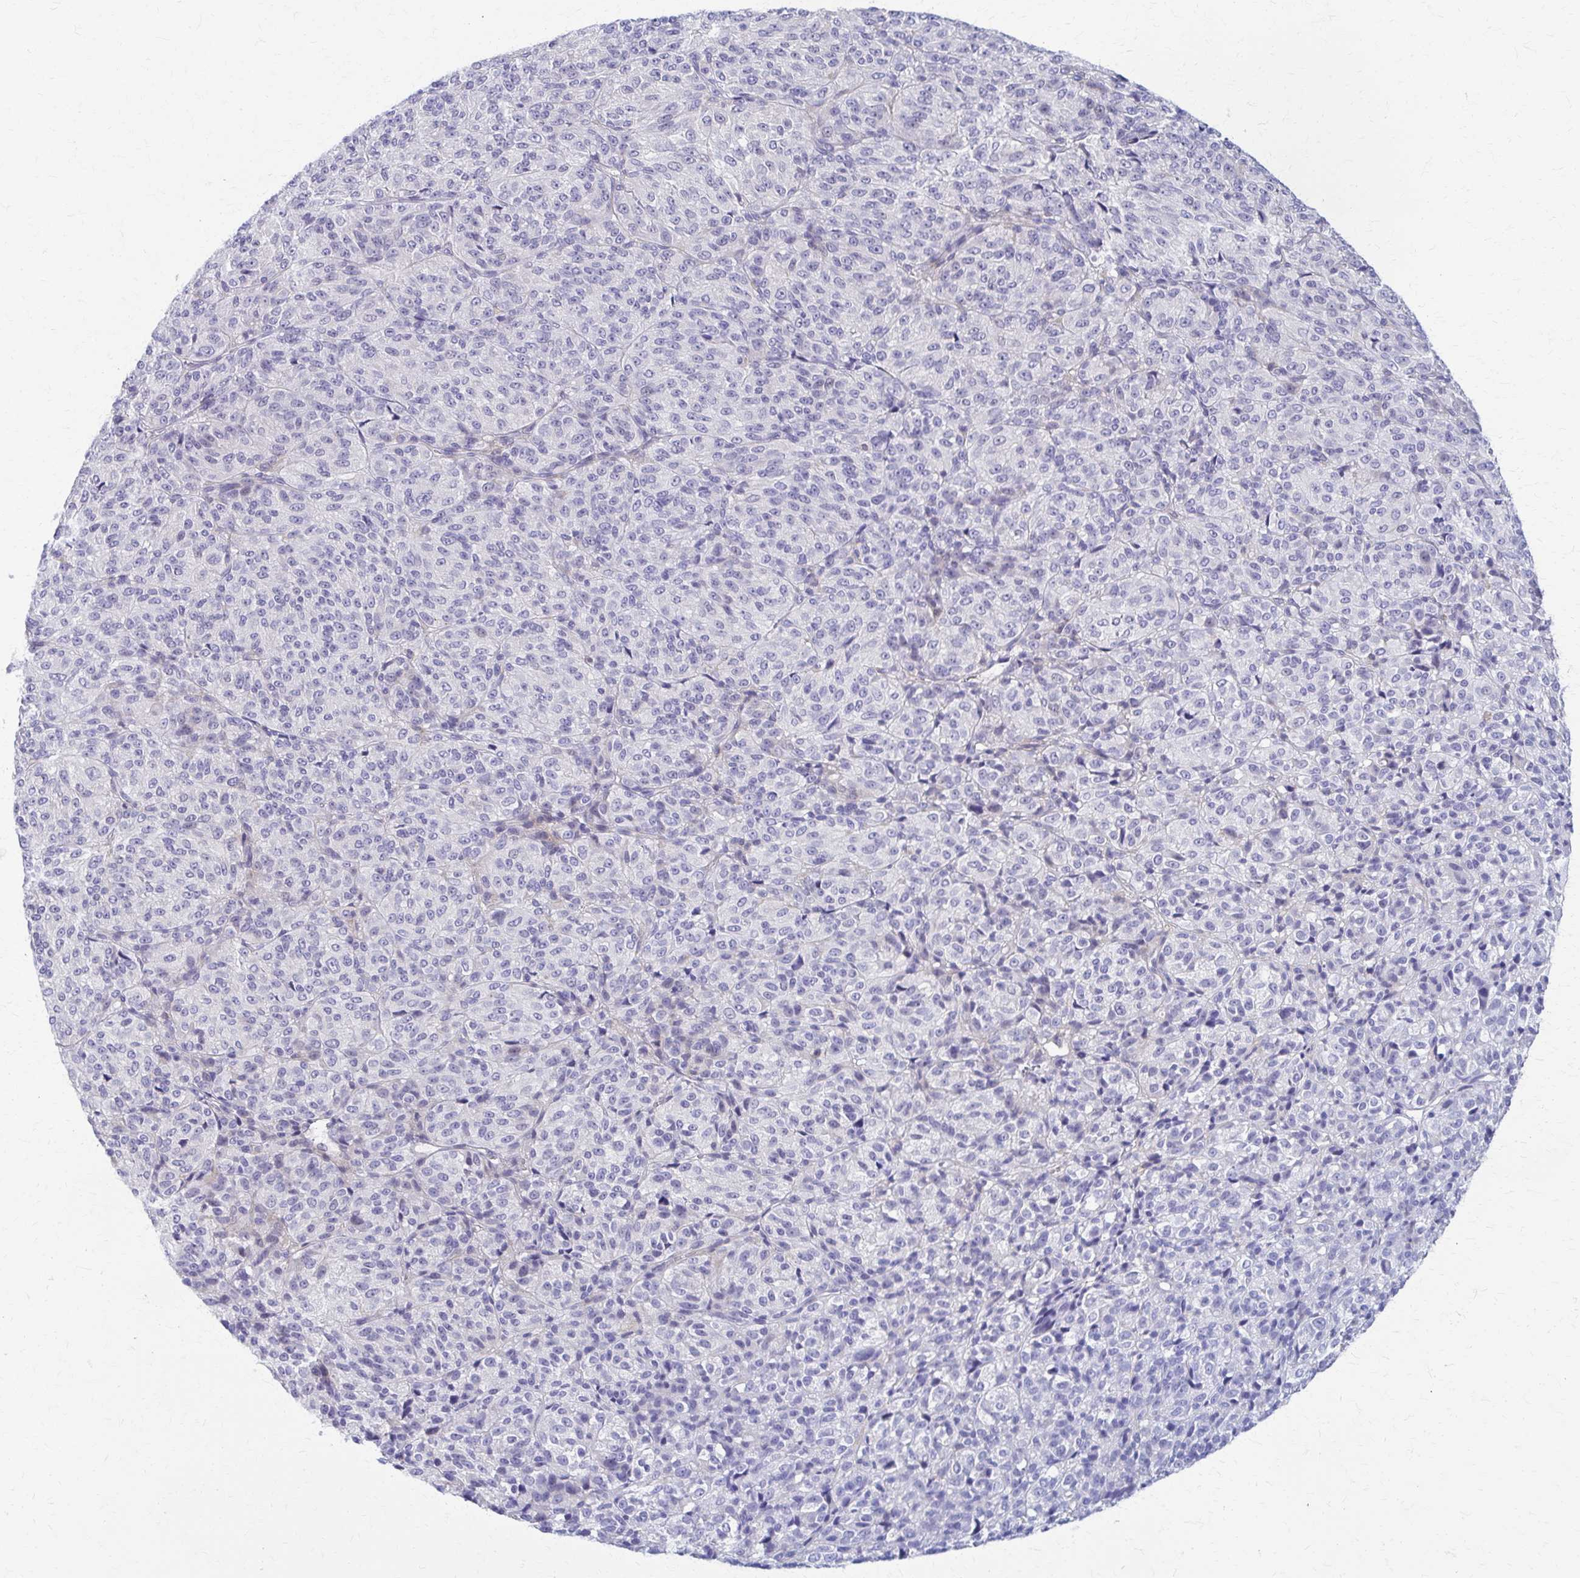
{"staining": {"intensity": "negative", "quantity": "none", "location": "none"}, "tissue": "melanoma", "cell_type": "Tumor cells", "image_type": "cancer", "snomed": [{"axis": "morphology", "description": "Malignant melanoma, Metastatic site"}, {"axis": "topography", "description": "Brain"}], "caption": "High magnification brightfield microscopy of malignant melanoma (metastatic site) stained with DAB (3,3'-diaminobenzidine) (brown) and counterstained with hematoxylin (blue): tumor cells show no significant staining.", "gene": "RHOBTB2", "patient": {"sex": "female", "age": 56}}